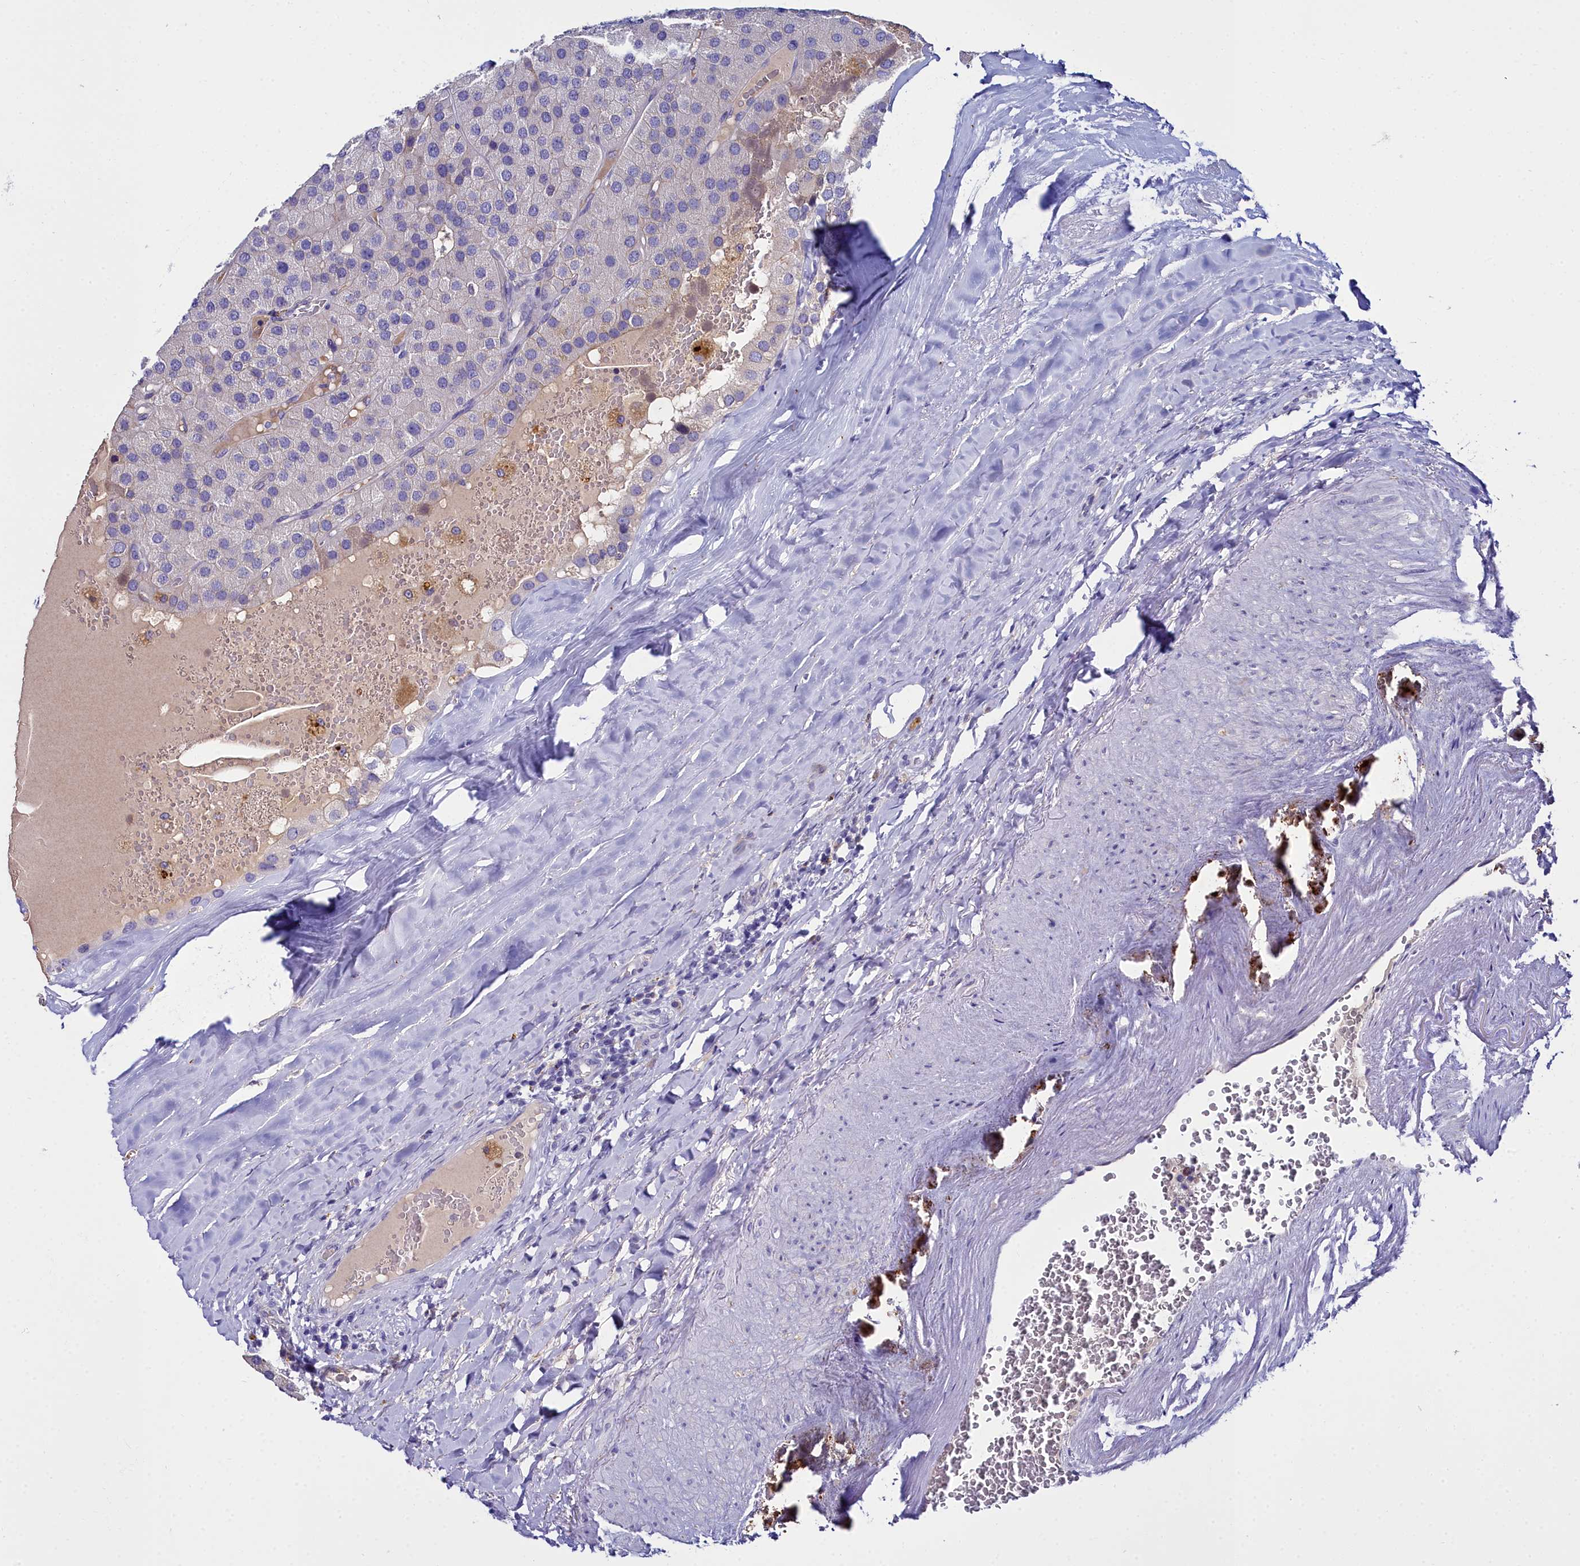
{"staining": {"intensity": "negative", "quantity": "none", "location": "none"}, "tissue": "parathyroid gland", "cell_type": "Glandular cells", "image_type": "normal", "snomed": [{"axis": "morphology", "description": "Normal tissue, NOS"}, {"axis": "morphology", "description": "Adenoma, NOS"}, {"axis": "topography", "description": "Parathyroid gland"}], "caption": "This micrograph is of normal parathyroid gland stained with immunohistochemistry (IHC) to label a protein in brown with the nuclei are counter-stained blue. There is no expression in glandular cells.", "gene": "ELAPOR2", "patient": {"sex": "female", "age": 86}}